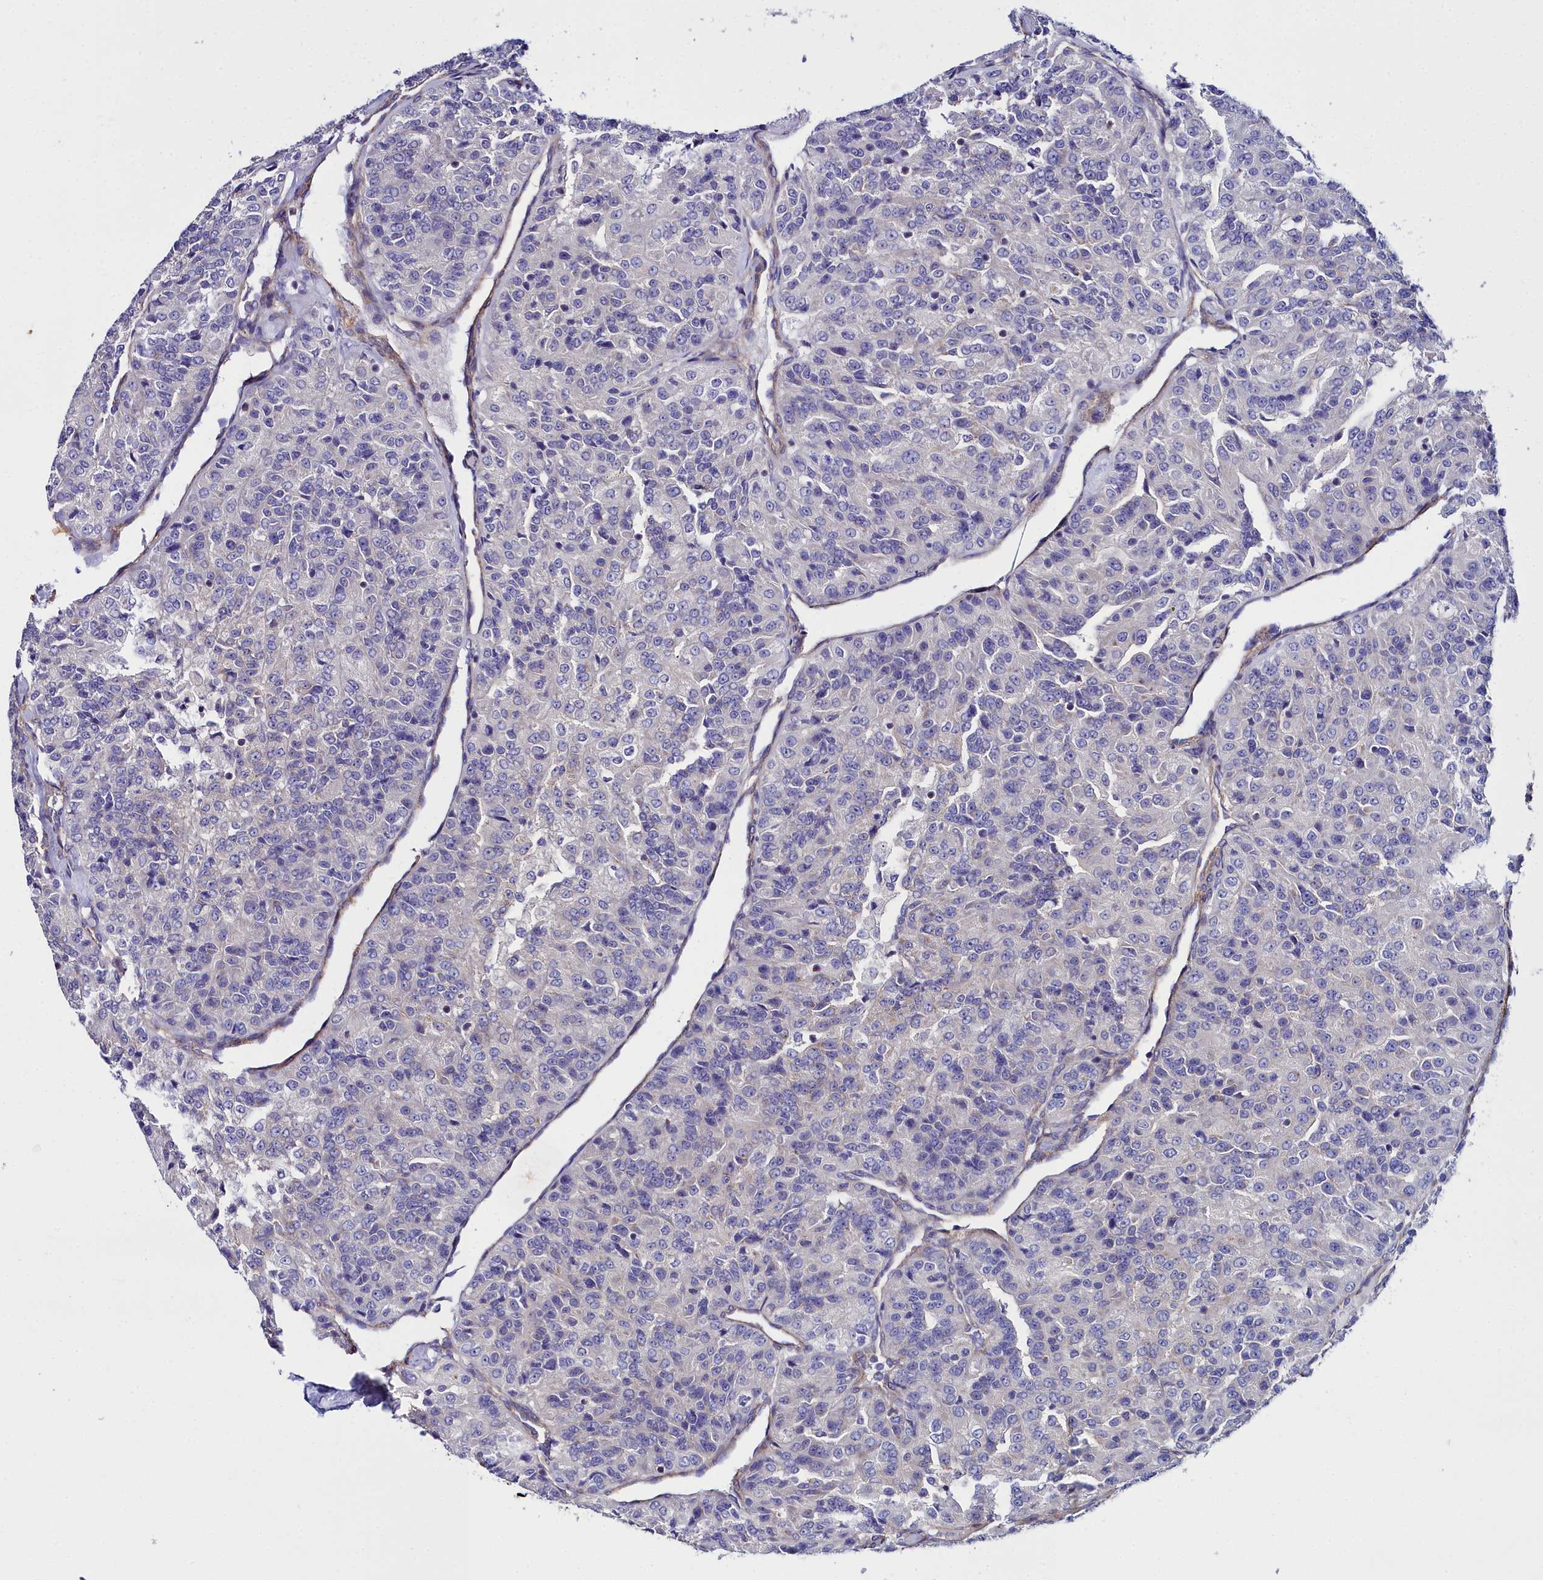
{"staining": {"intensity": "negative", "quantity": "none", "location": "none"}, "tissue": "renal cancer", "cell_type": "Tumor cells", "image_type": "cancer", "snomed": [{"axis": "morphology", "description": "Adenocarcinoma, NOS"}, {"axis": "topography", "description": "Kidney"}], "caption": "A micrograph of human renal cancer (adenocarcinoma) is negative for staining in tumor cells.", "gene": "FADS3", "patient": {"sex": "female", "age": 63}}